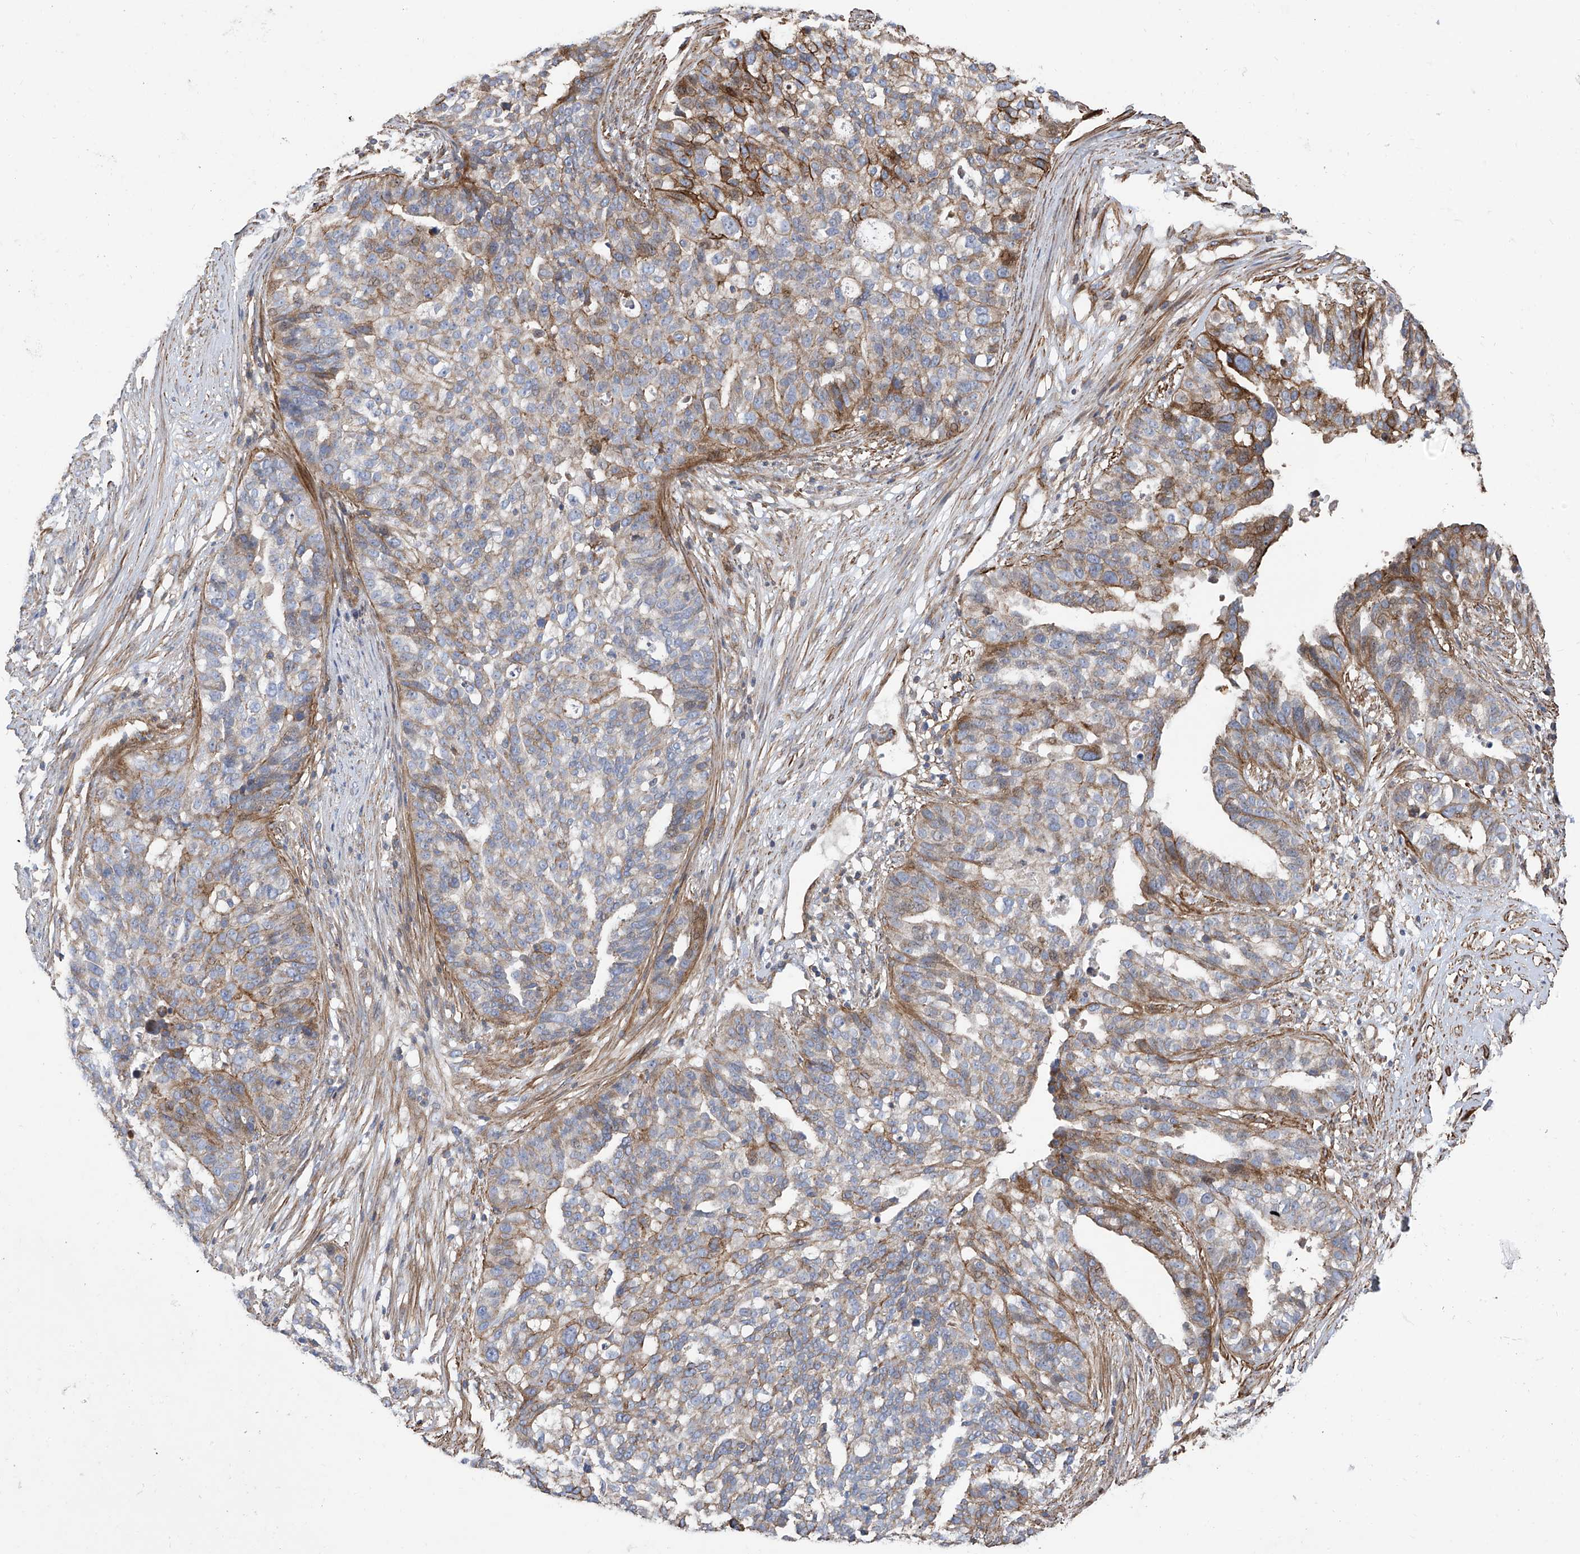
{"staining": {"intensity": "moderate", "quantity": "<25%", "location": "cytoplasmic/membranous"}, "tissue": "ovarian cancer", "cell_type": "Tumor cells", "image_type": "cancer", "snomed": [{"axis": "morphology", "description": "Cystadenocarcinoma, serous, NOS"}, {"axis": "topography", "description": "Ovary"}], "caption": "Immunohistochemical staining of ovarian serous cystadenocarcinoma demonstrates low levels of moderate cytoplasmic/membranous expression in about <25% of tumor cells.", "gene": "SLC43A3", "patient": {"sex": "female", "age": 59}}